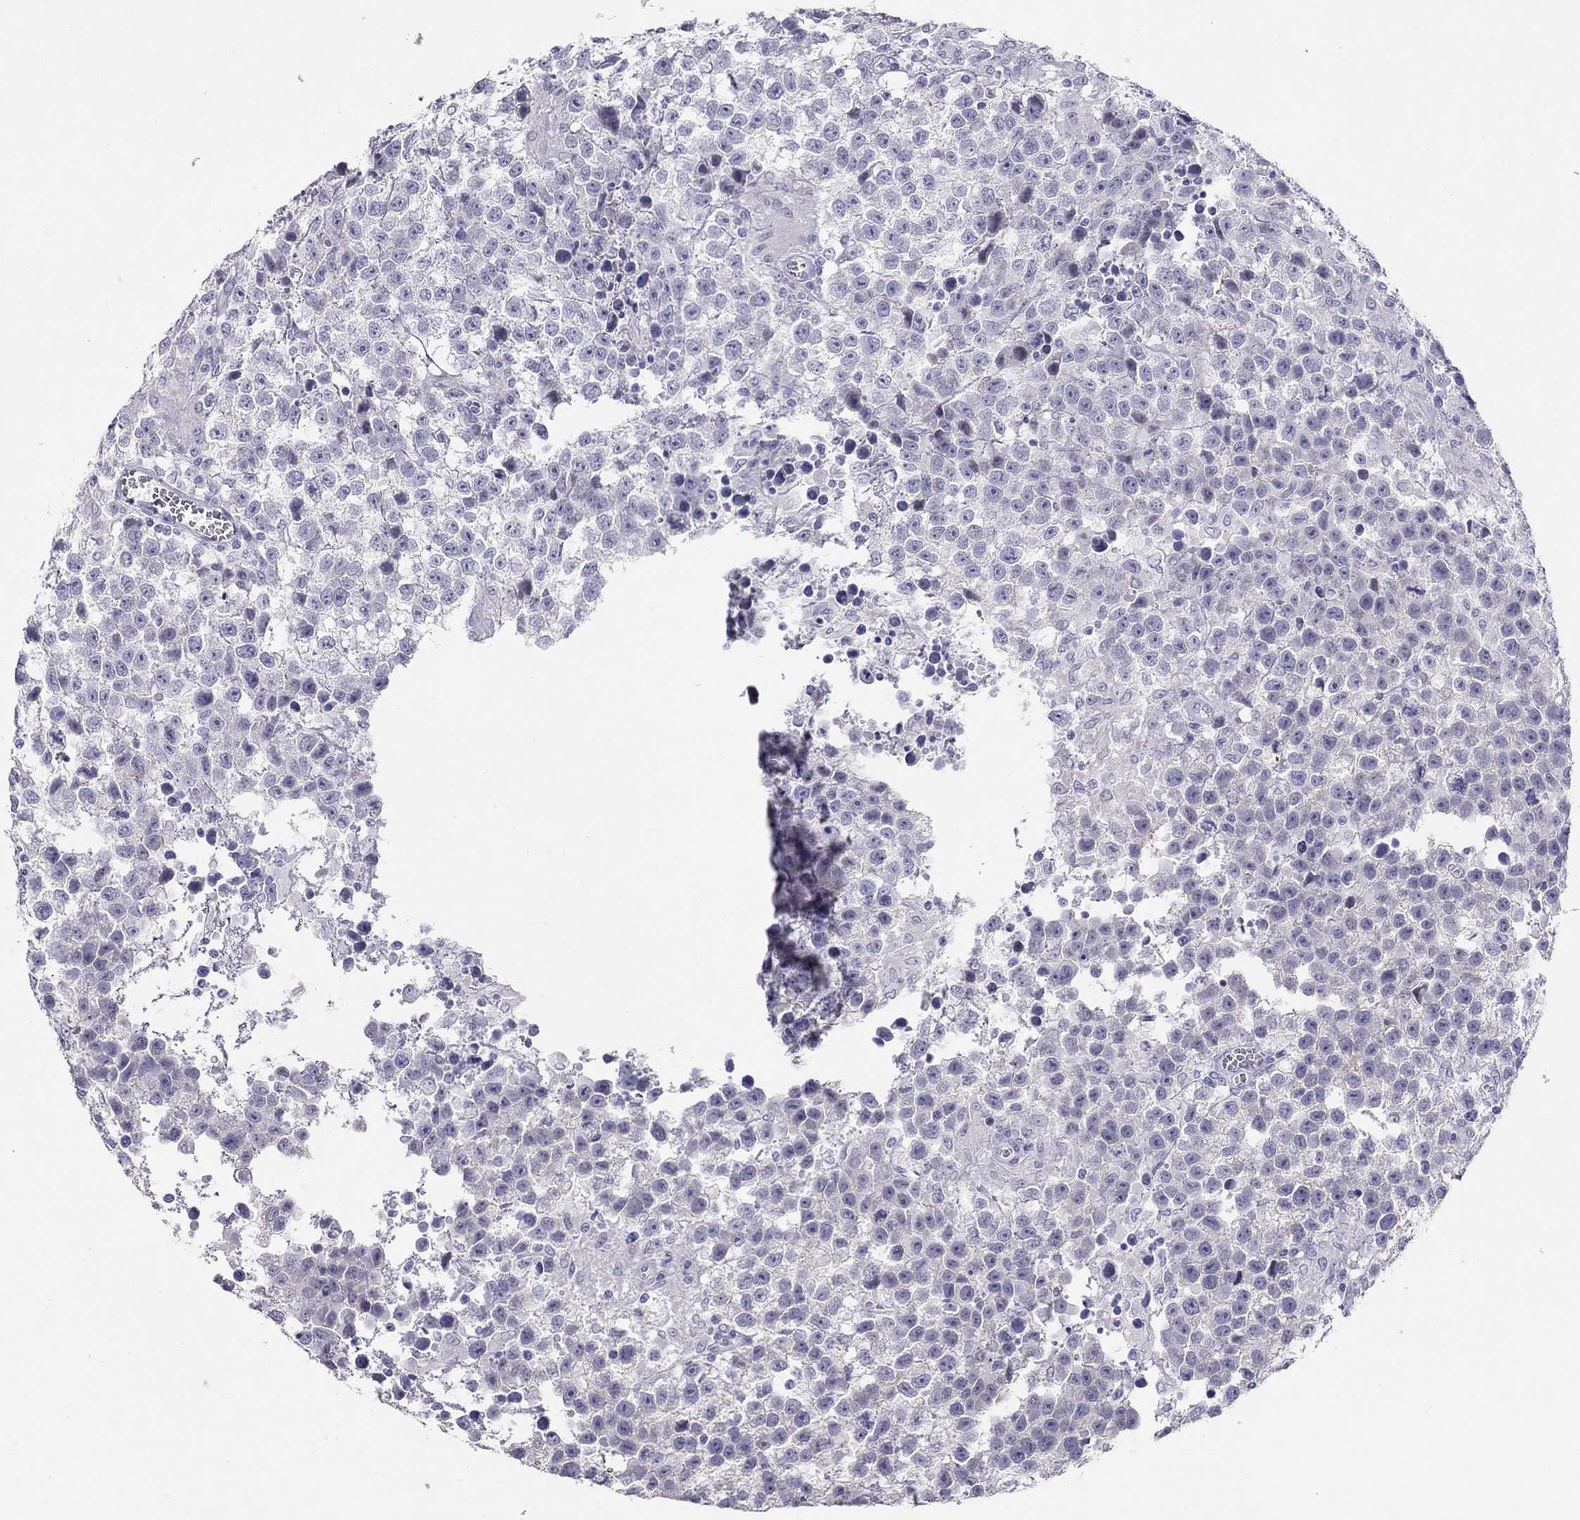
{"staining": {"intensity": "negative", "quantity": "none", "location": "none"}, "tissue": "testis cancer", "cell_type": "Tumor cells", "image_type": "cancer", "snomed": [{"axis": "morphology", "description": "Seminoma, NOS"}, {"axis": "topography", "description": "Testis"}], "caption": "Immunohistochemical staining of testis cancer (seminoma) exhibits no significant positivity in tumor cells. (DAB (3,3'-diaminobenzidine) IHC with hematoxylin counter stain).", "gene": "KCNV2", "patient": {"sex": "male", "age": 43}}